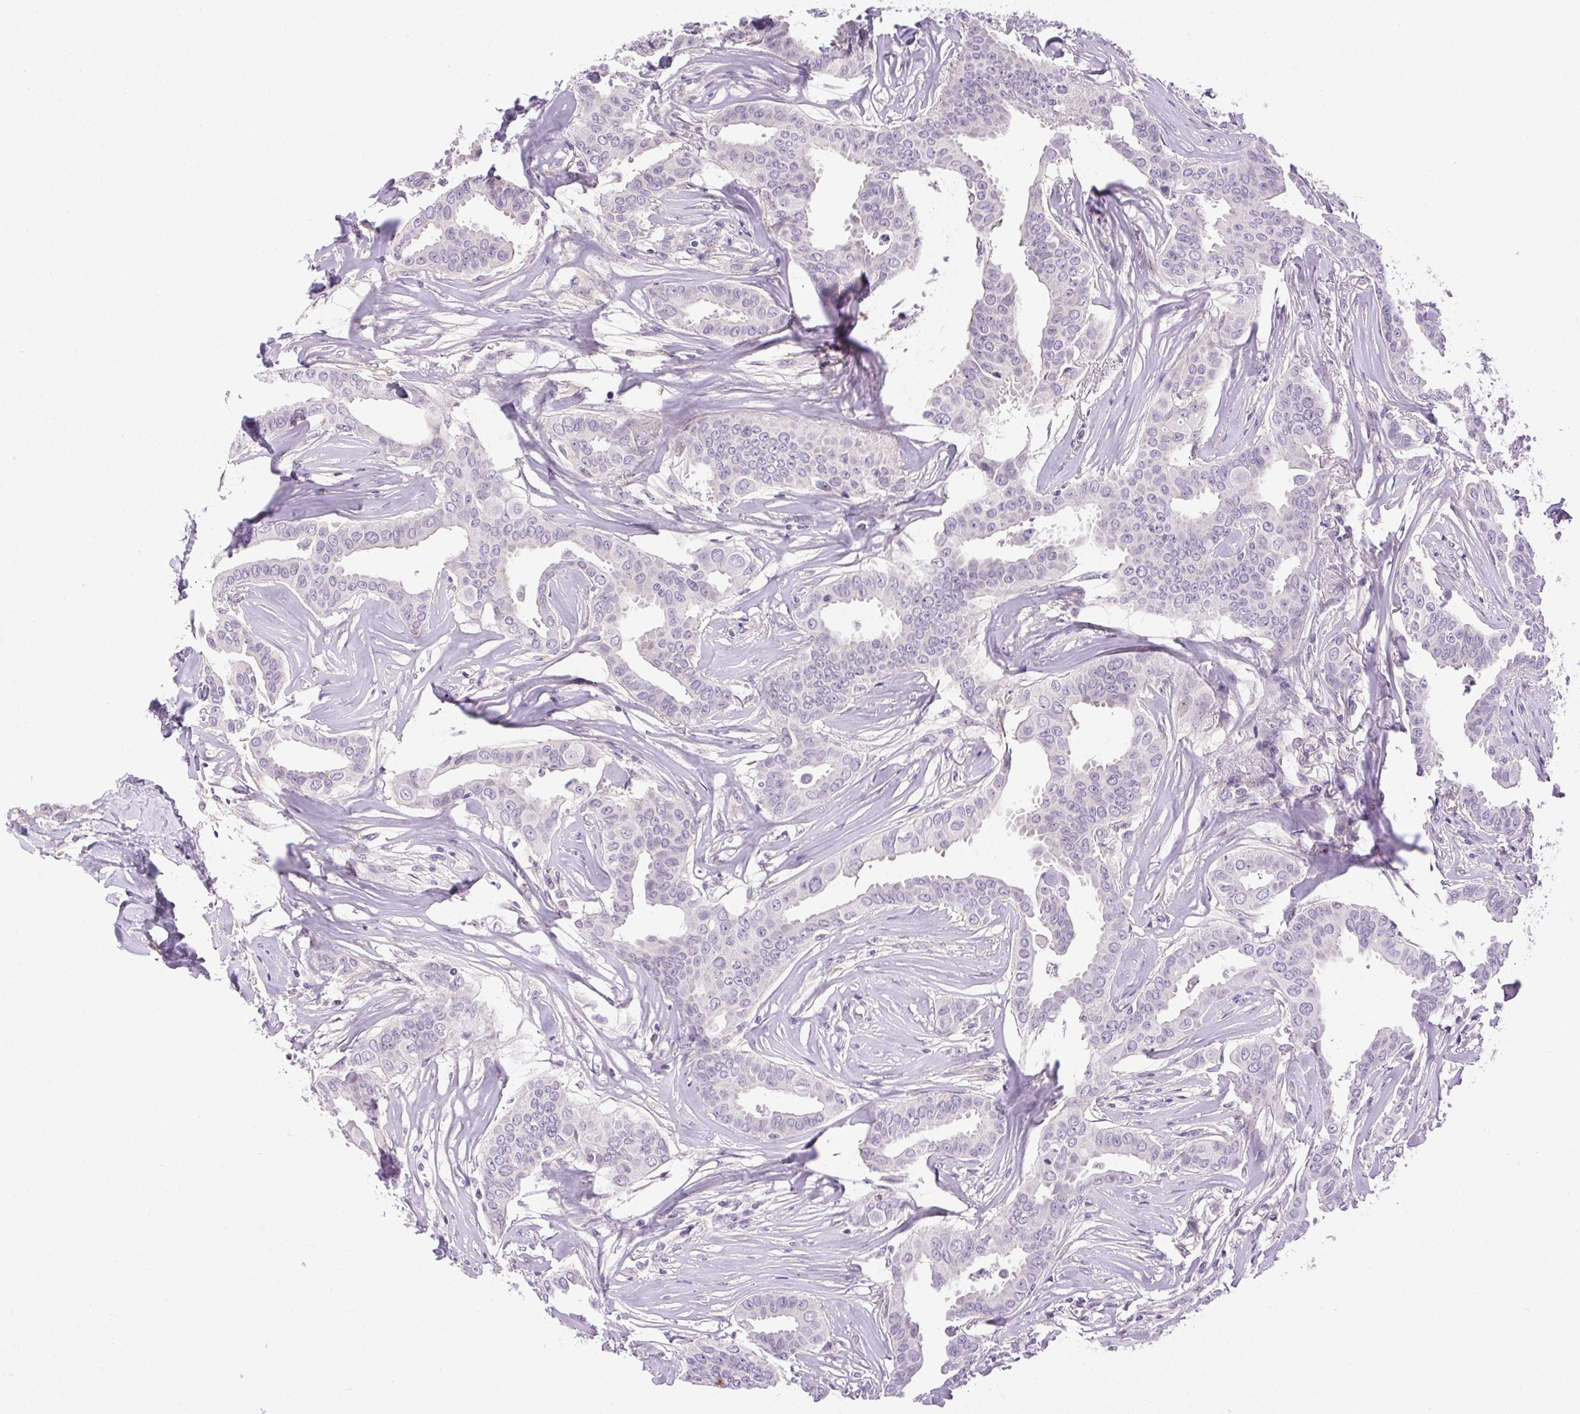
{"staining": {"intensity": "negative", "quantity": "none", "location": "none"}, "tissue": "breast cancer", "cell_type": "Tumor cells", "image_type": "cancer", "snomed": [{"axis": "morphology", "description": "Duct carcinoma"}, {"axis": "topography", "description": "Breast"}], "caption": "Immunohistochemistry (IHC) image of human breast cancer (intraductal carcinoma) stained for a protein (brown), which demonstrates no staining in tumor cells. (DAB IHC with hematoxylin counter stain).", "gene": "SYT11", "patient": {"sex": "female", "age": 45}}